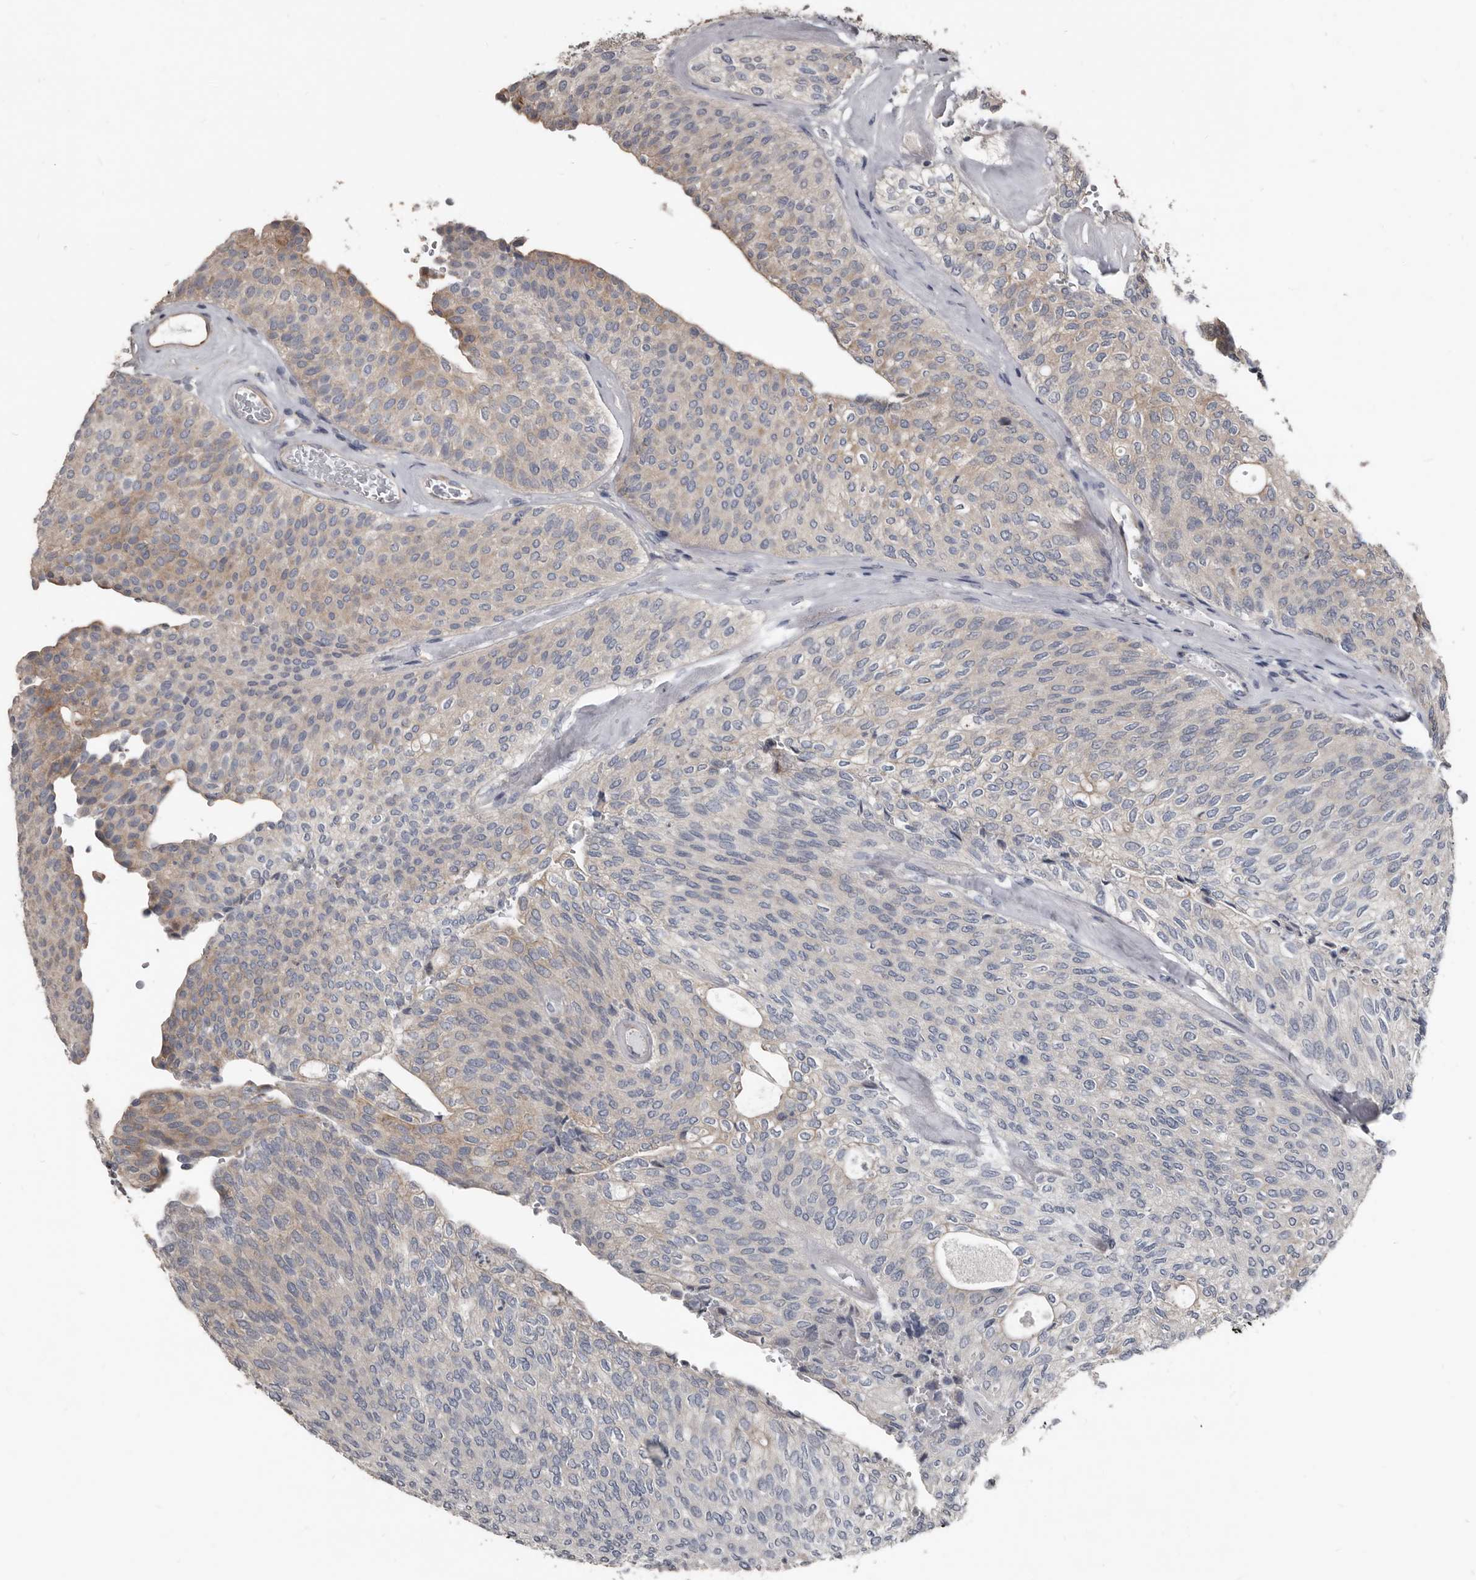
{"staining": {"intensity": "weak", "quantity": "<25%", "location": "cytoplasmic/membranous"}, "tissue": "urothelial cancer", "cell_type": "Tumor cells", "image_type": "cancer", "snomed": [{"axis": "morphology", "description": "Urothelial carcinoma, Low grade"}, {"axis": "topography", "description": "Urinary bladder"}], "caption": "A photomicrograph of human urothelial carcinoma (low-grade) is negative for staining in tumor cells.", "gene": "DHPS", "patient": {"sex": "female", "age": 79}}